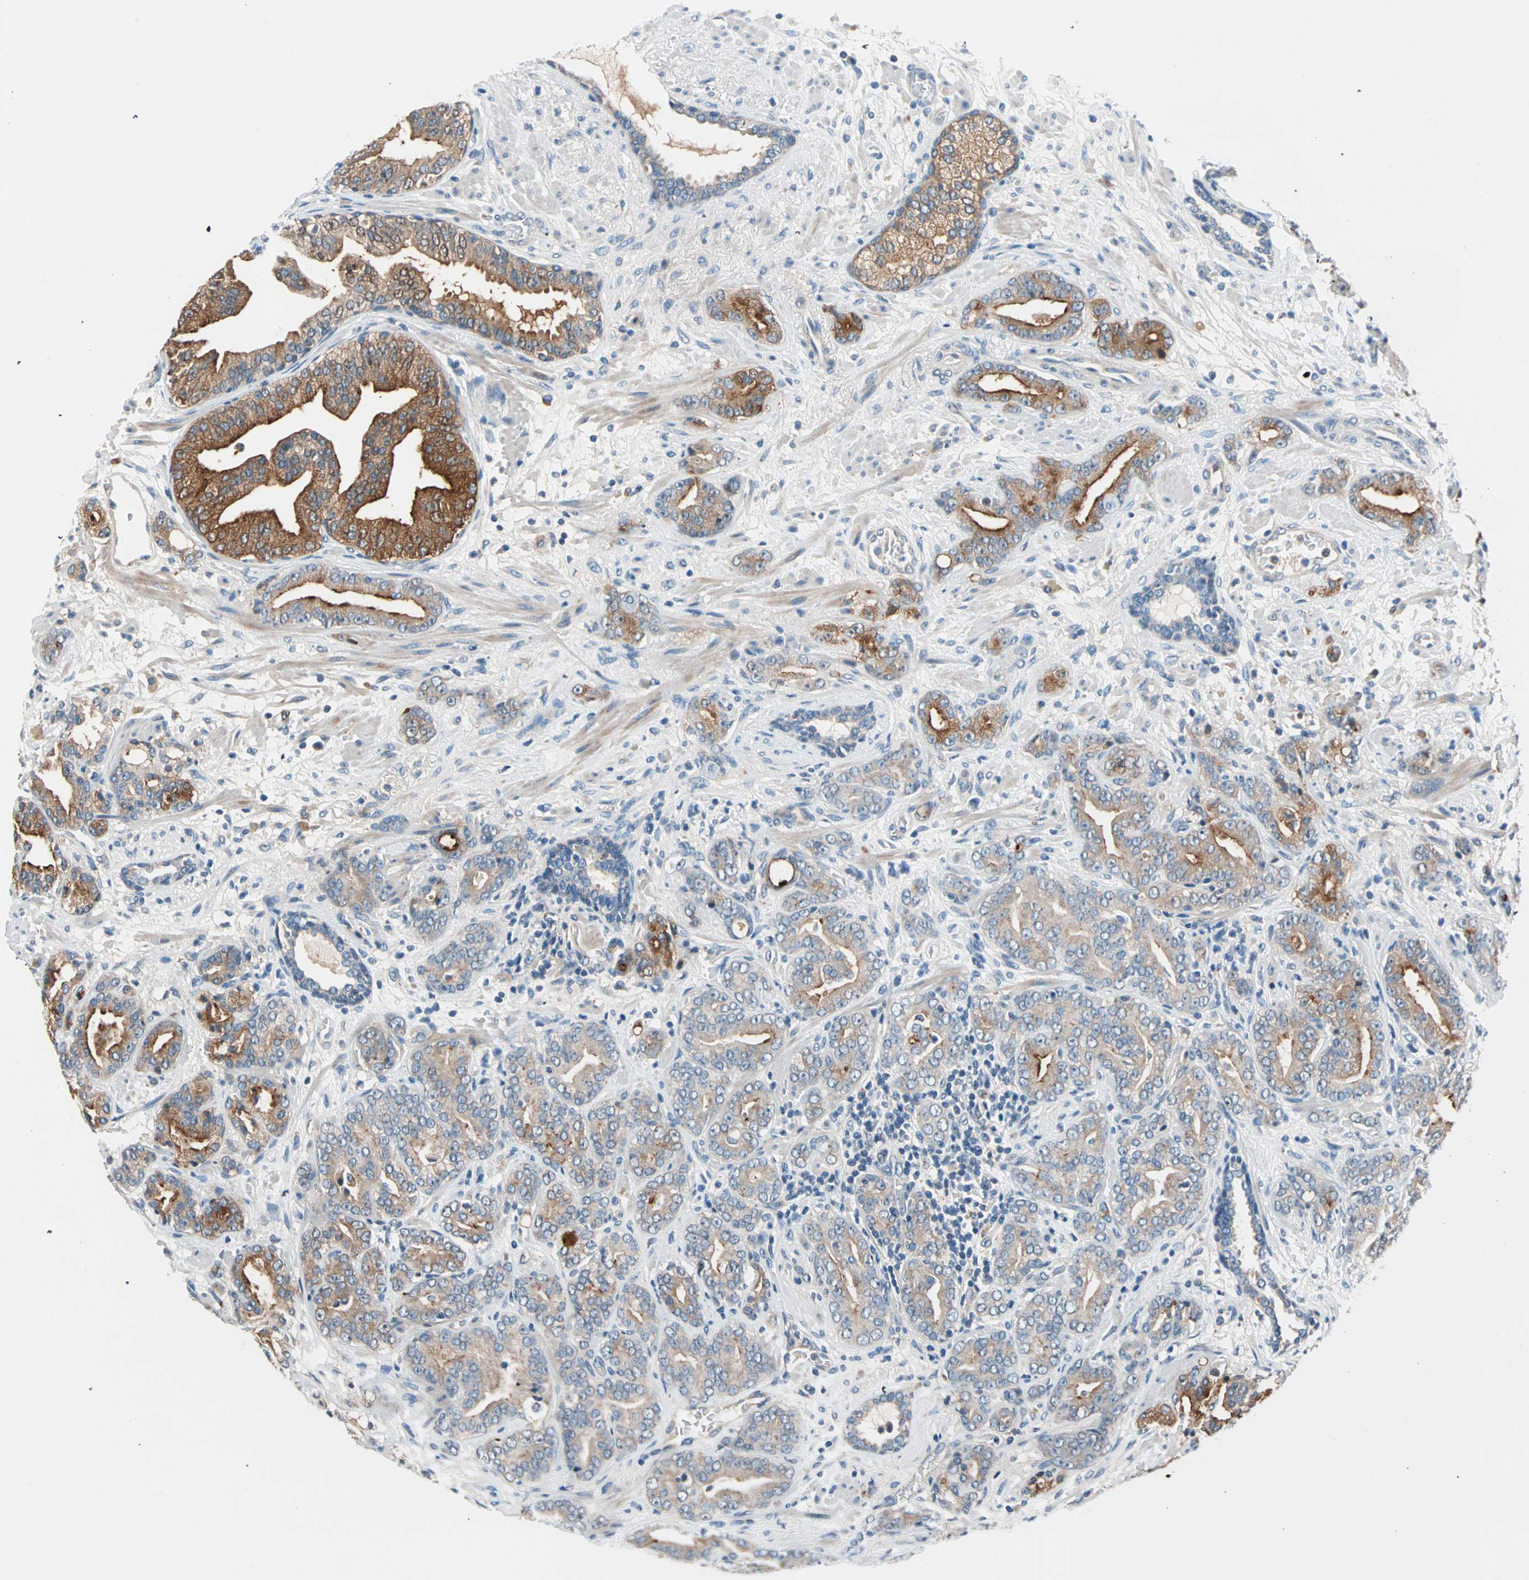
{"staining": {"intensity": "strong", "quantity": "25%-75%", "location": "cytoplasmic/membranous"}, "tissue": "prostate cancer", "cell_type": "Tumor cells", "image_type": "cancer", "snomed": [{"axis": "morphology", "description": "Adenocarcinoma, Low grade"}, {"axis": "topography", "description": "Prostate"}], "caption": "Human low-grade adenocarcinoma (prostate) stained with a protein marker reveals strong staining in tumor cells.", "gene": "TMEM163", "patient": {"sex": "male", "age": 63}}